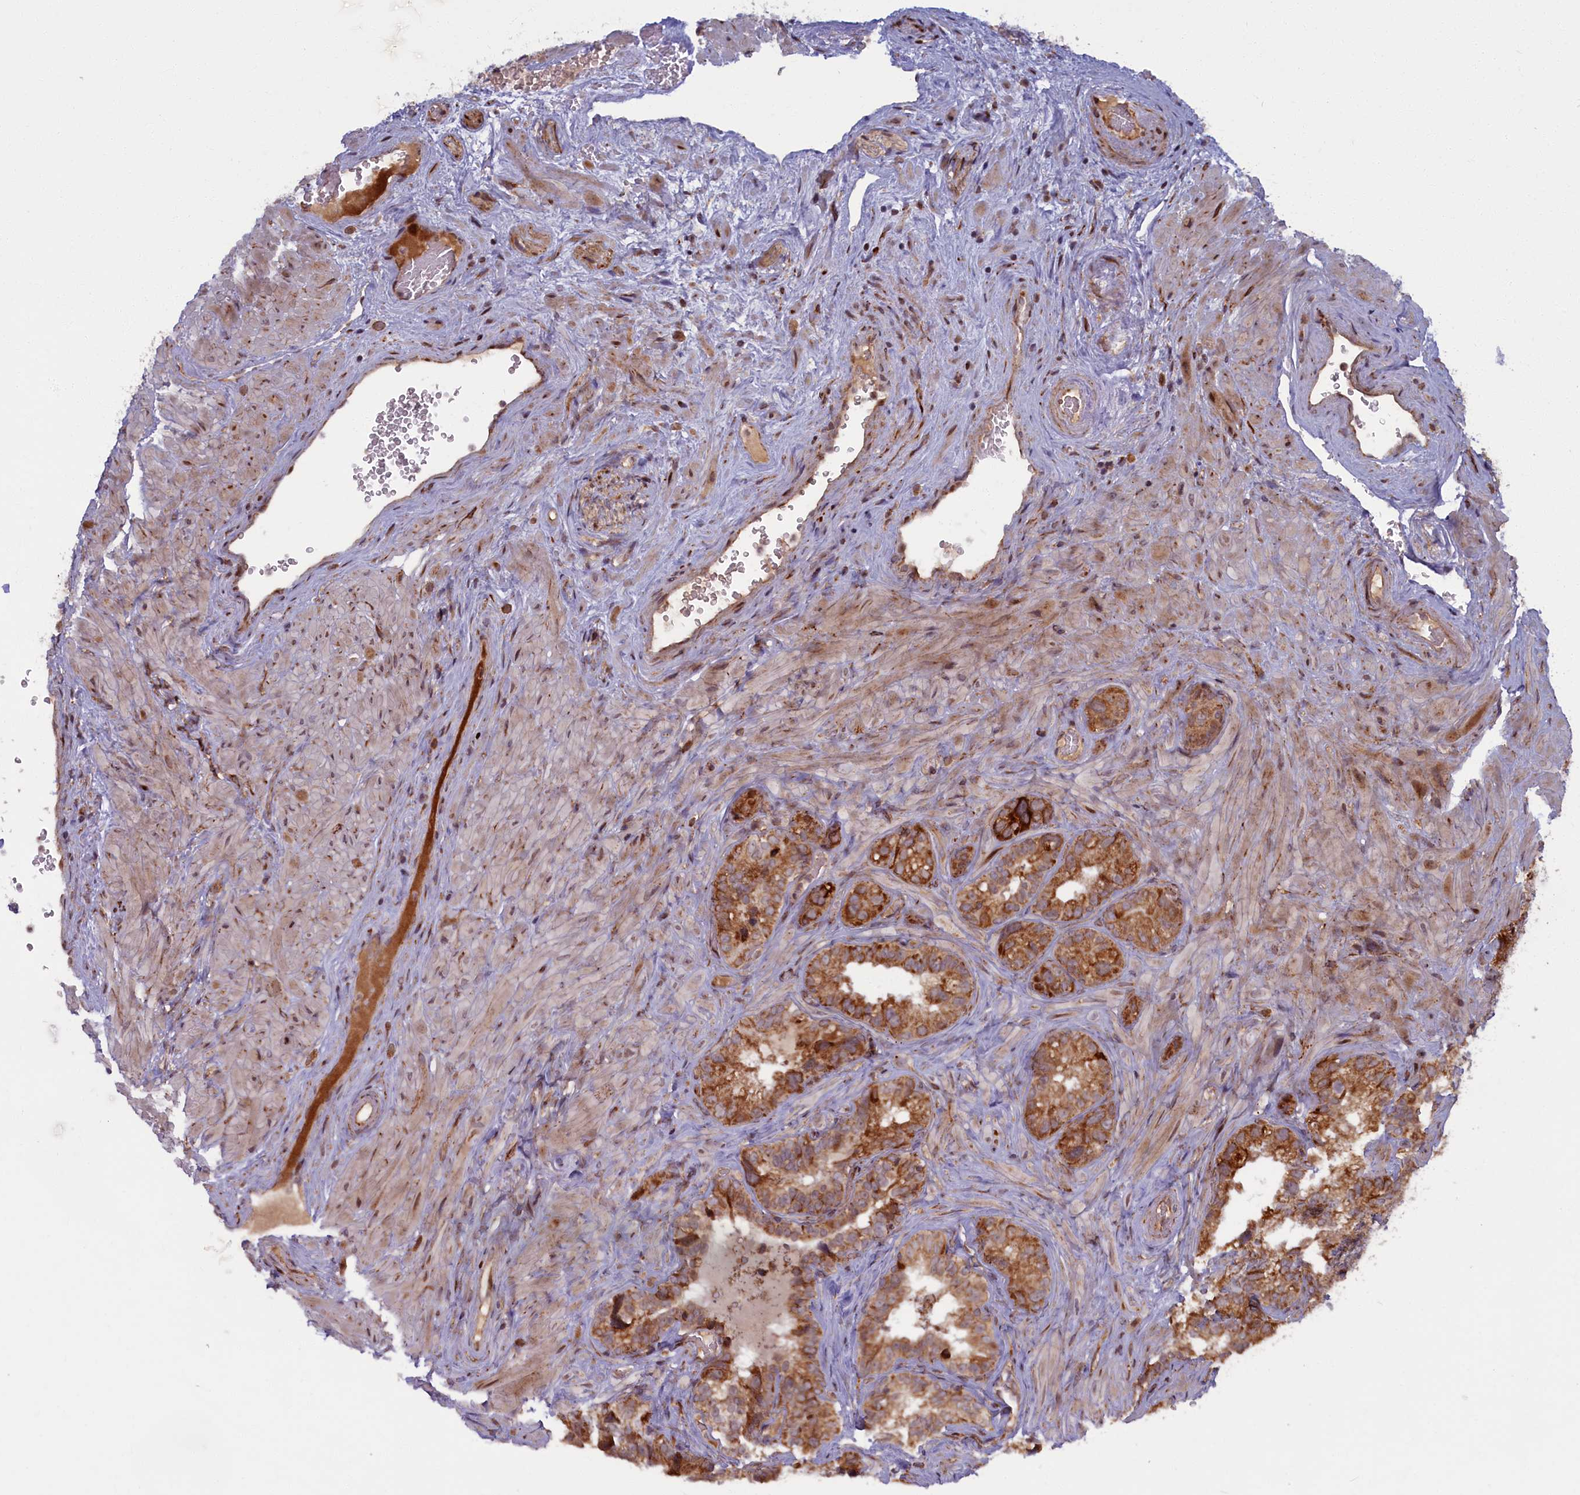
{"staining": {"intensity": "moderate", "quantity": ">75%", "location": "cytoplasmic/membranous"}, "tissue": "seminal vesicle", "cell_type": "Glandular cells", "image_type": "normal", "snomed": [{"axis": "morphology", "description": "Normal tissue, NOS"}, {"axis": "topography", "description": "Seminal veicle"}, {"axis": "topography", "description": "Peripheral nerve tissue"}], "caption": "The histopathology image reveals a brown stain indicating the presence of a protein in the cytoplasmic/membranous of glandular cells in seminal vesicle. Using DAB (3,3'-diaminobenzidine) (brown) and hematoxylin (blue) stains, captured at high magnification using brightfield microscopy.", "gene": "PLA2G10", "patient": {"sex": "male", "age": 67}}